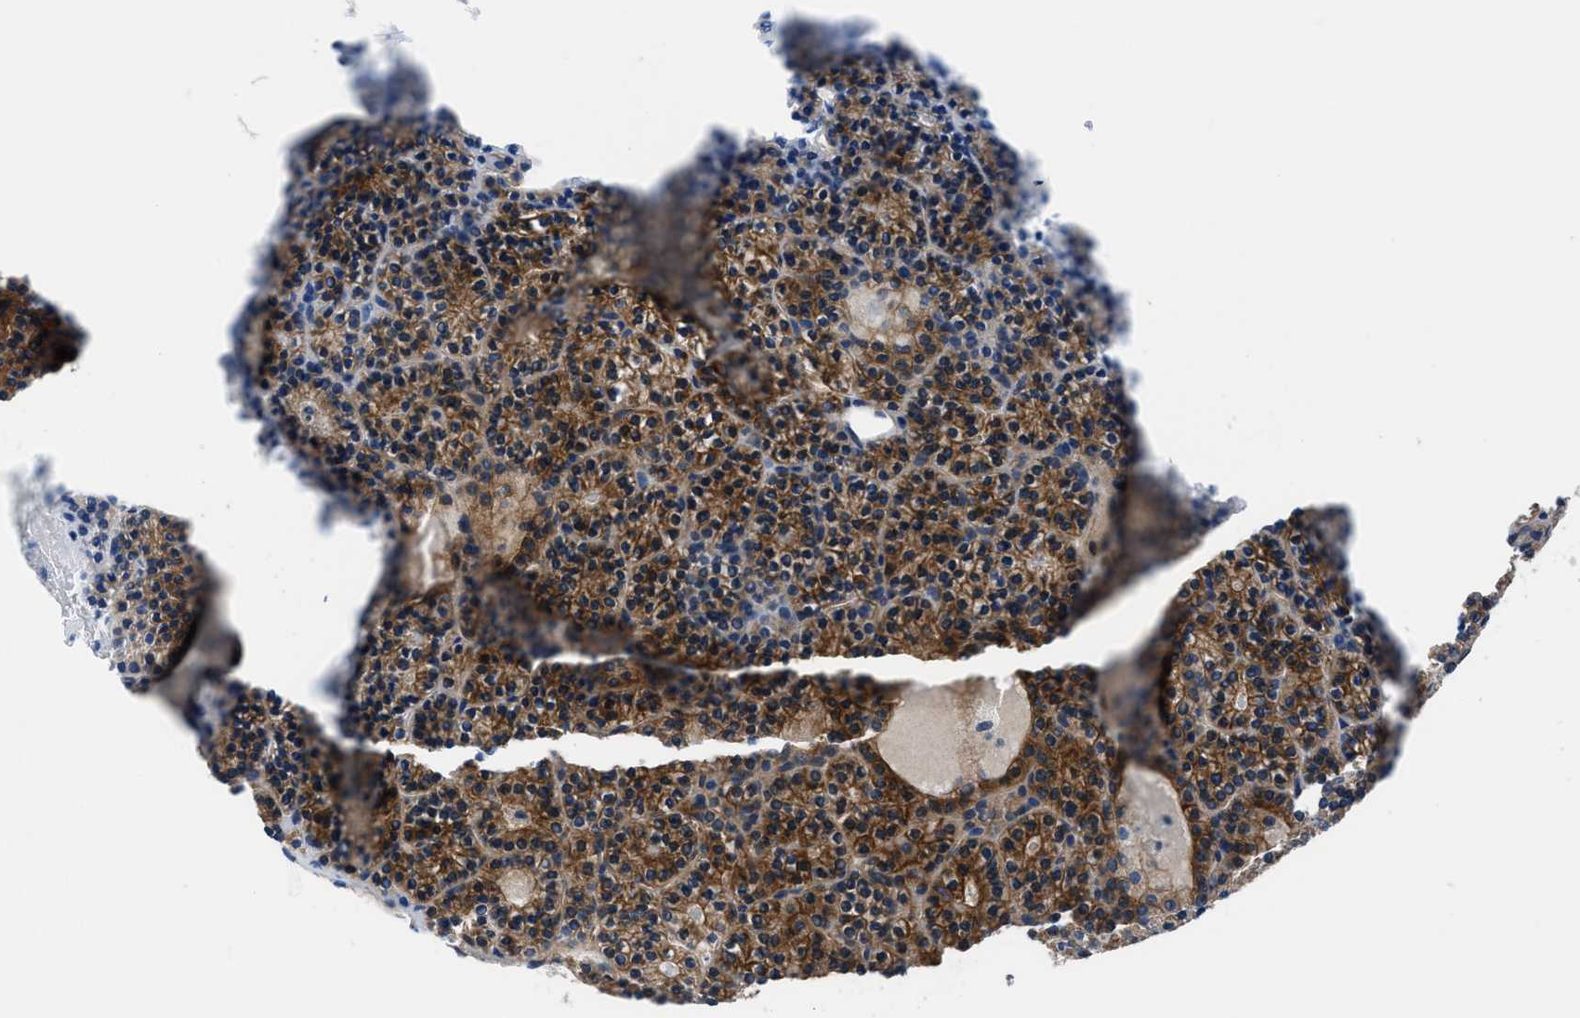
{"staining": {"intensity": "strong", "quantity": "25%-75%", "location": "cytoplasmic/membranous"}, "tissue": "parathyroid gland", "cell_type": "Glandular cells", "image_type": "normal", "snomed": [{"axis": "morphology", "description": "Normal tissue, NOS"}, {"axis": "morphology", "description": "Adenoma, NOS"}, {"axis": "topography", "description": "Parathyroid gland"}], "caption": "About 25%-75% of glandular cells in unremarkable human parathyroid gland show strong cytoplasmic/membranous protein expression as visualized by brown immunohistochemical staining.", "gene": "TRIP4", "patient": {"sex": "female", "age": 64}}